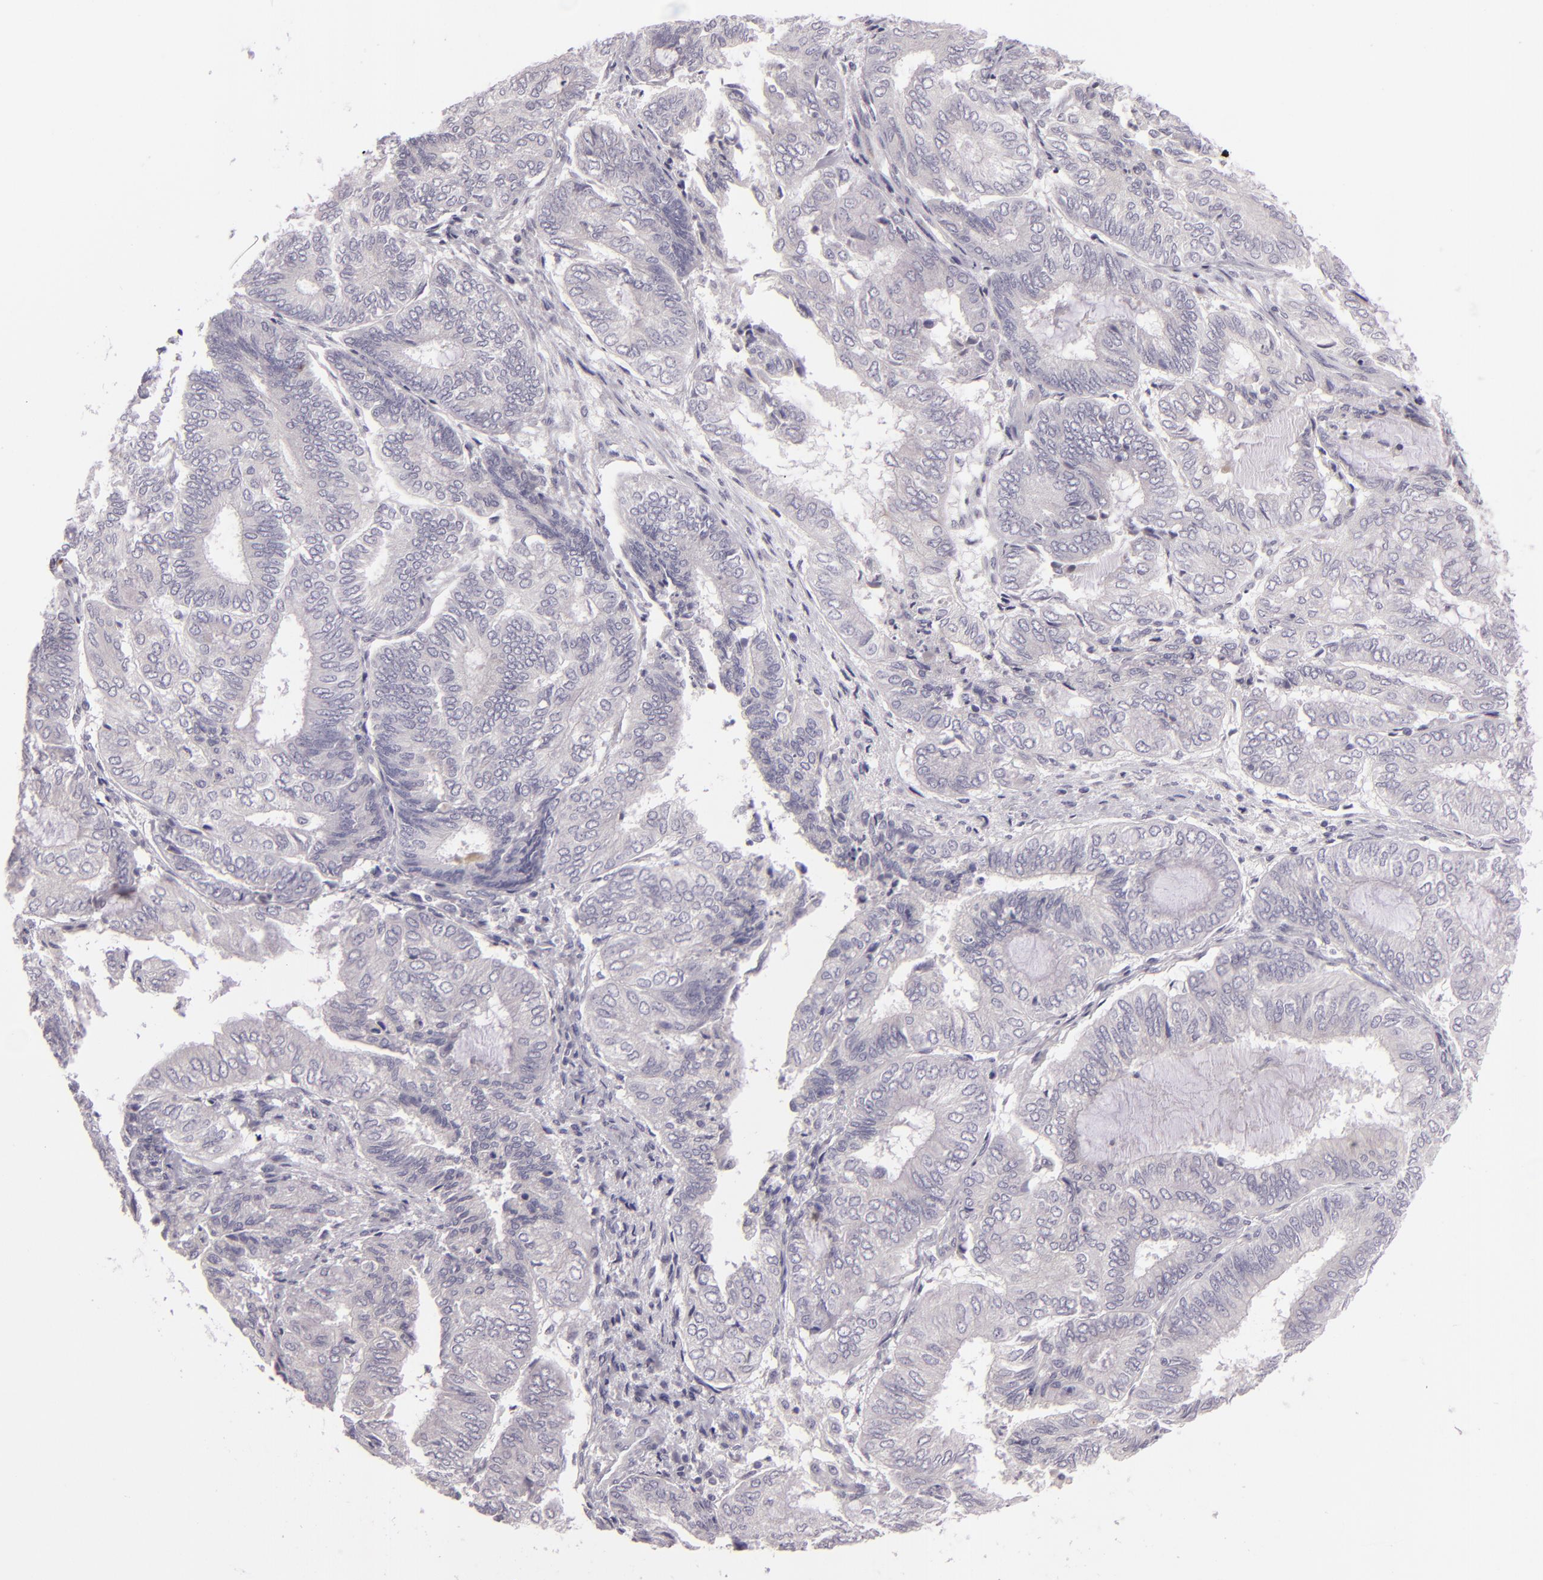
{"staining": {"intensity": "negative", "quantity": "none", "location": "none"}, "tissue": "endometrial cancer", "cell_type": "Tumor cells", "image_type": "cancer", "snomed": [{"axis": "morphology", "description": "Adenocarcinoma, NOS"}, {"axis": "topography", "description": "Endometrium"}], "caption": "Human endometrial adenocarcinoma stained for a protein using immunohistochemistry displays no expression in tumor cells.", "gene": "EGFL6", "patient": {"sex": "female", "age": 59}}